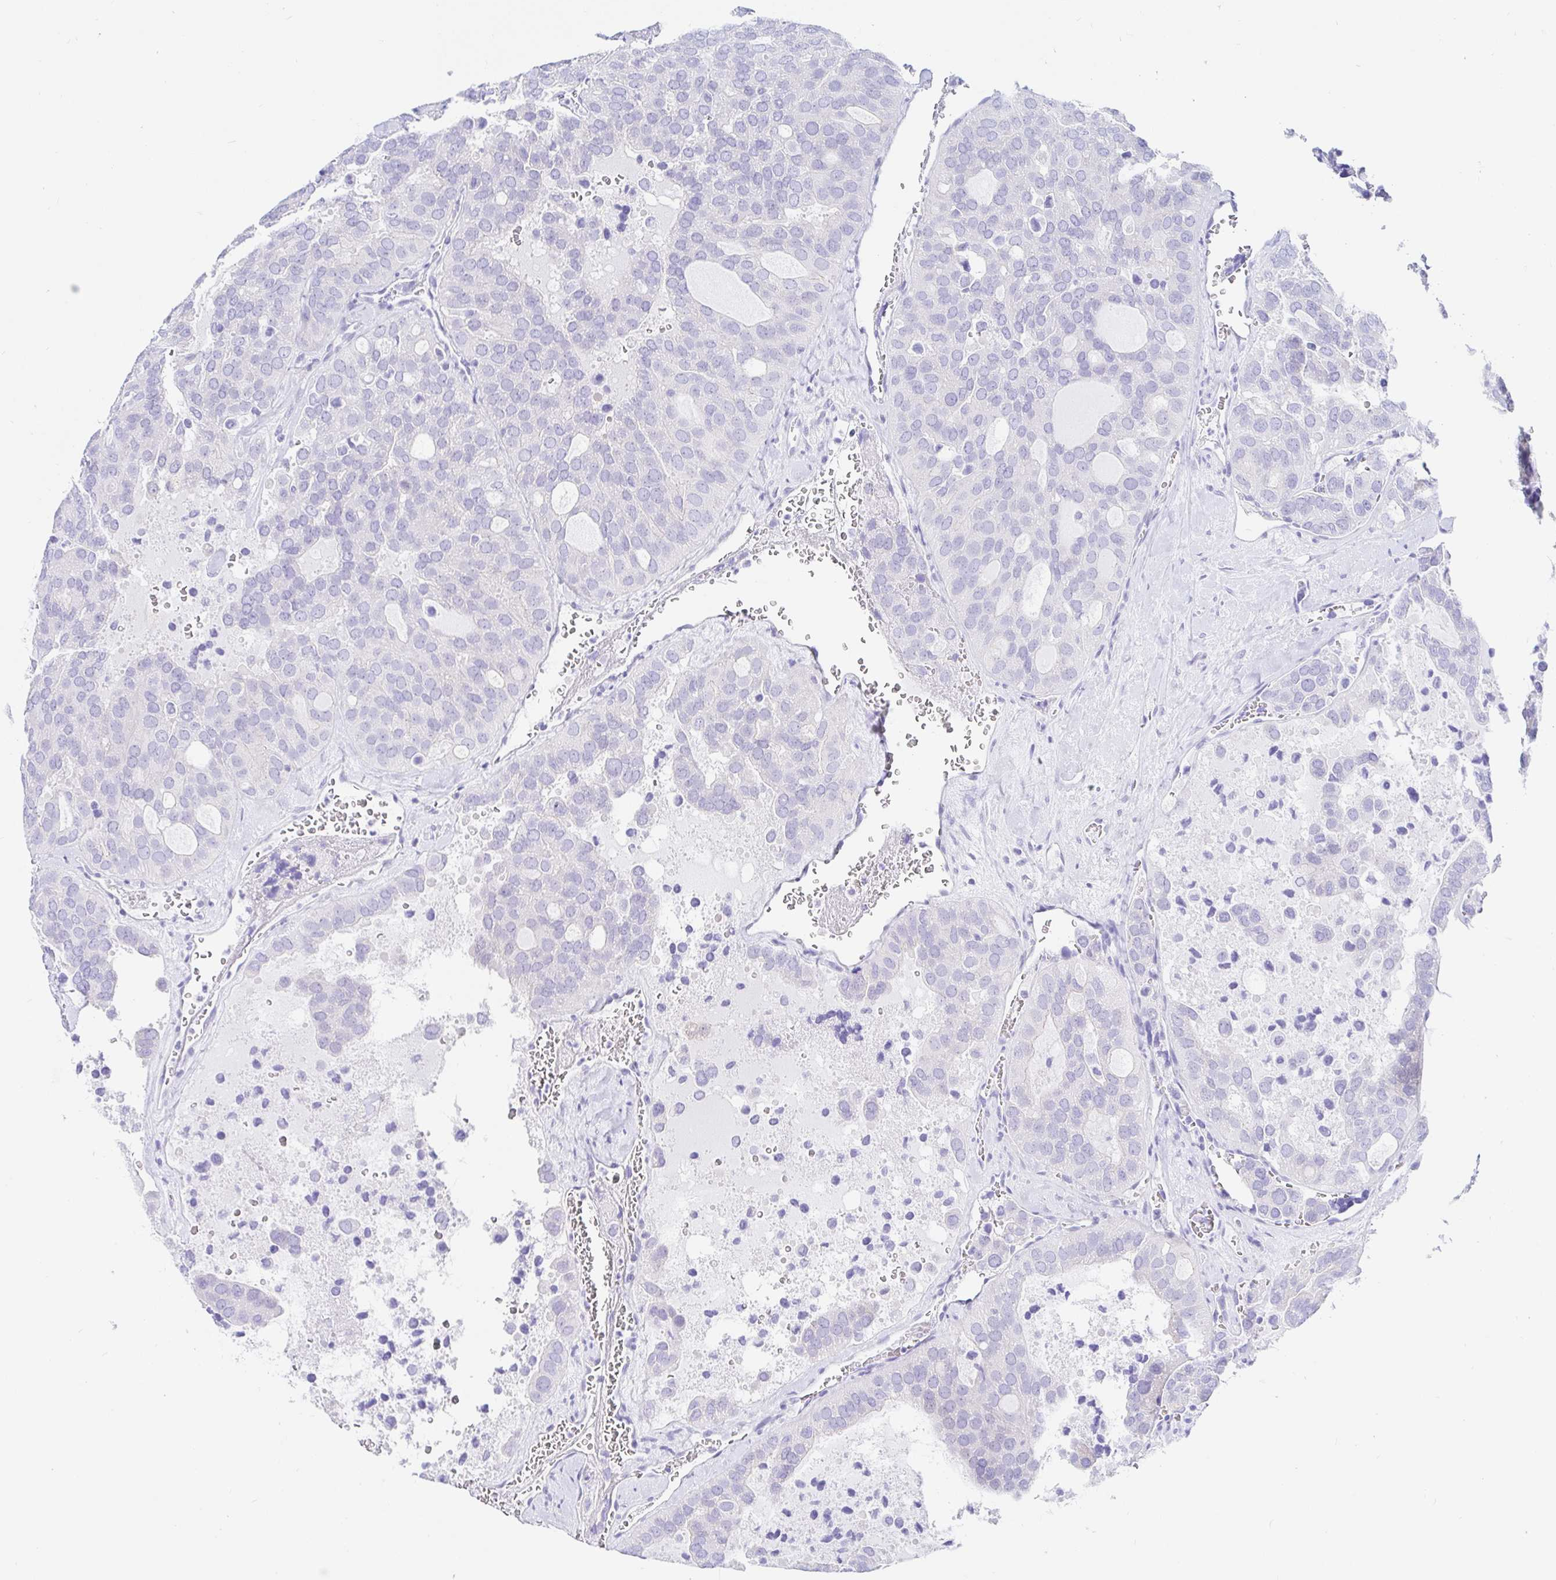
{"staining": {"intensity": "negative", "quantity": "none", "location": "none"}, "tissue": "thyroid cancer", "cell_type": "Tumor cells", "image_type": "cancer", "snomed": [{"axis": "morphology", "description": "Follicular adenoma carcinoma, NOS"}, {"axis": "topography", "description": "Thyroid gland"}], "caption": "The immunohistochemistry (IHC) histopathology image has no significant staining in tumor cells of thyroid cancer (follicular adenoma carcinoma) tissue.", "gene": "PPP1R1B", "patient": {"sex": "male", "age": 75}}